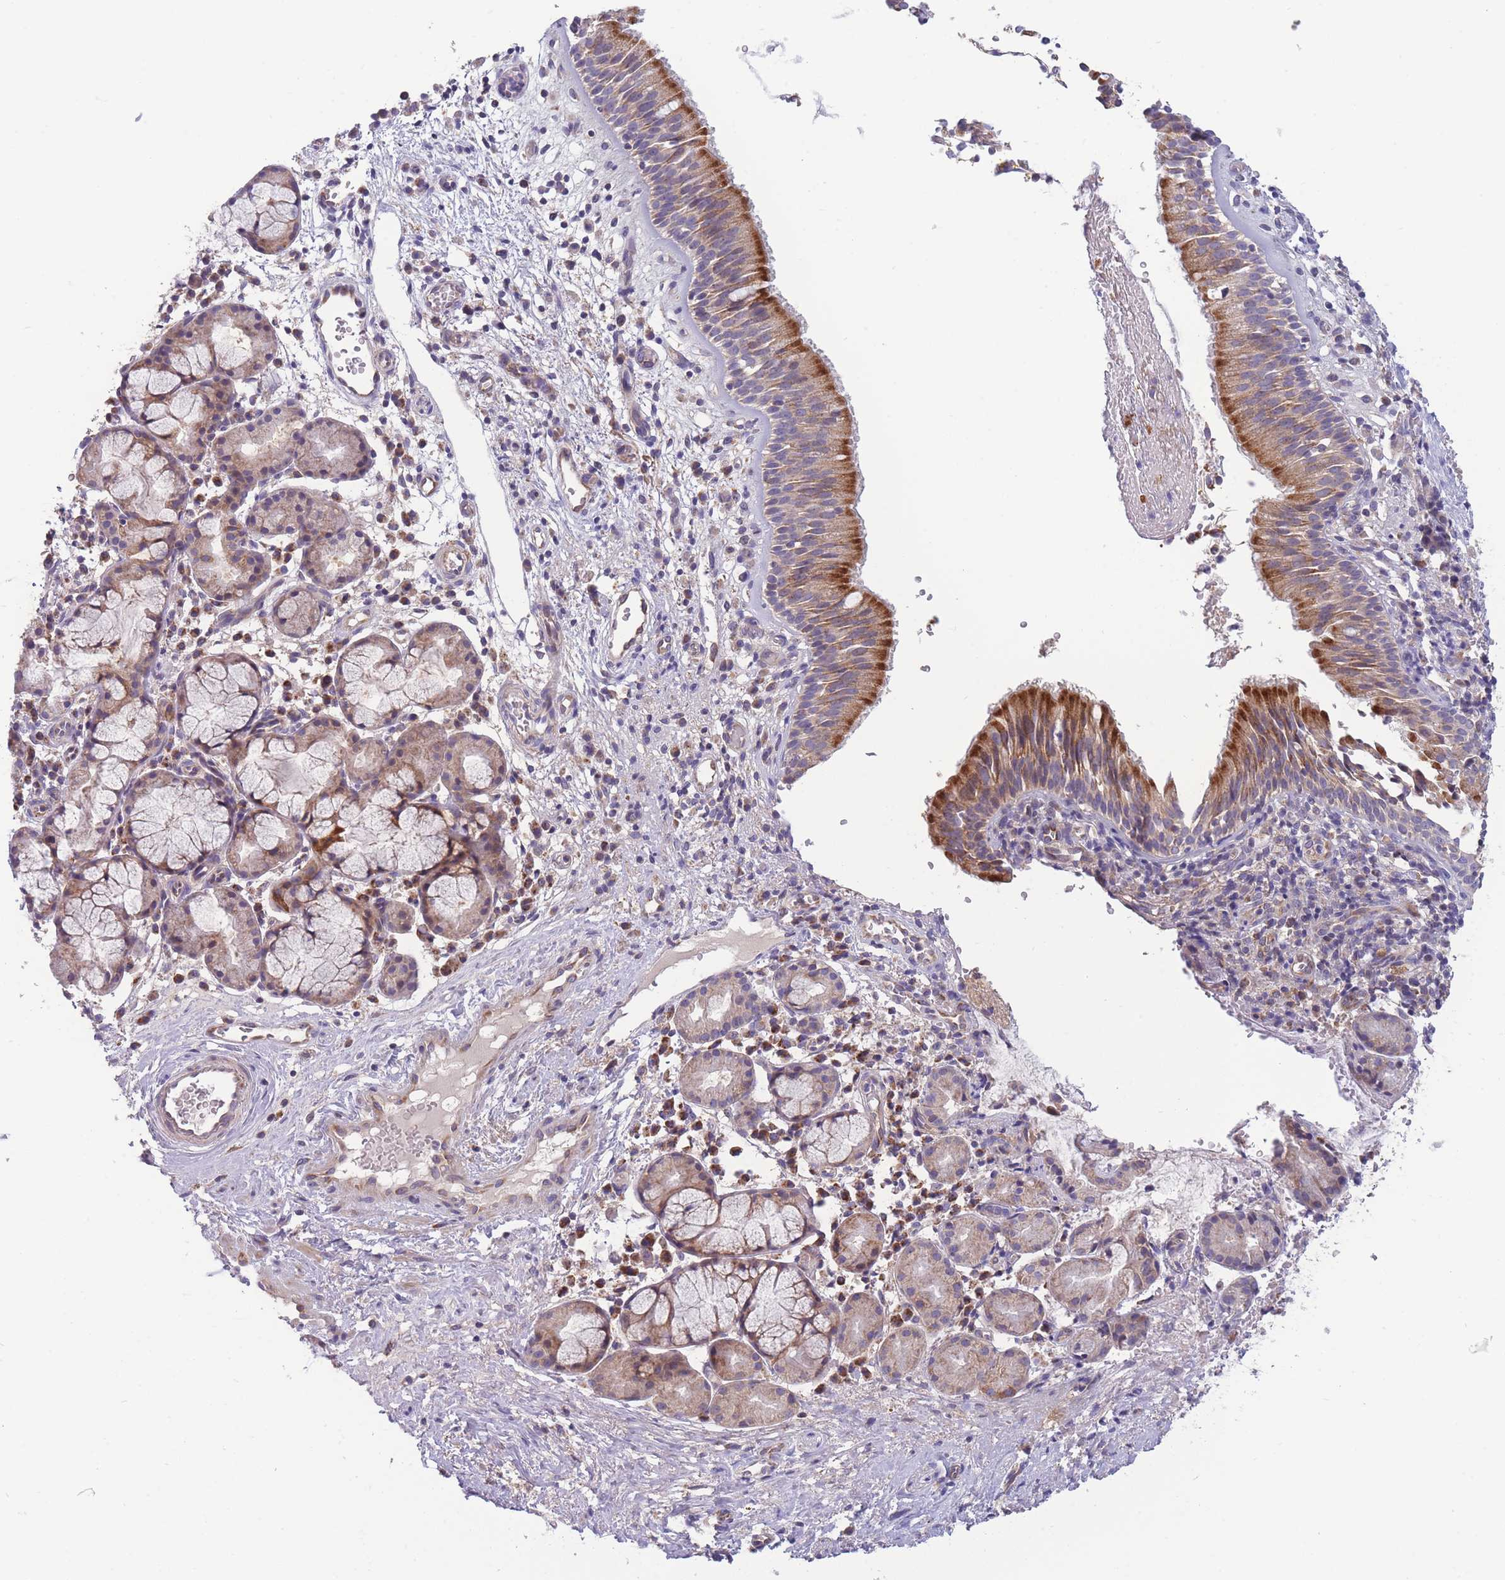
{"staining": {"intensity": "strong", "quantity": "25%-75%", "location": "cytoplasmic/membranous"}, "tissue": "nasopharynx", "cell_type": "Respiratory epithelial cells", "image_type": "normal", "snomed": [{"axis": "morphology", "description": "Normal tissue, NOS"}, {"axis": "topography", "description": "Nasopharynx"}], "caption": "This micrograph reveals immunohistochemistry (IHC) staining of normal nasopharynx, with high strong cytoplasmic/membranous positivity in about 25%-75% of respiratory epithelial cells.", "gene": "SLC25A42", "patient": {"sex": "male", "age": 65}}